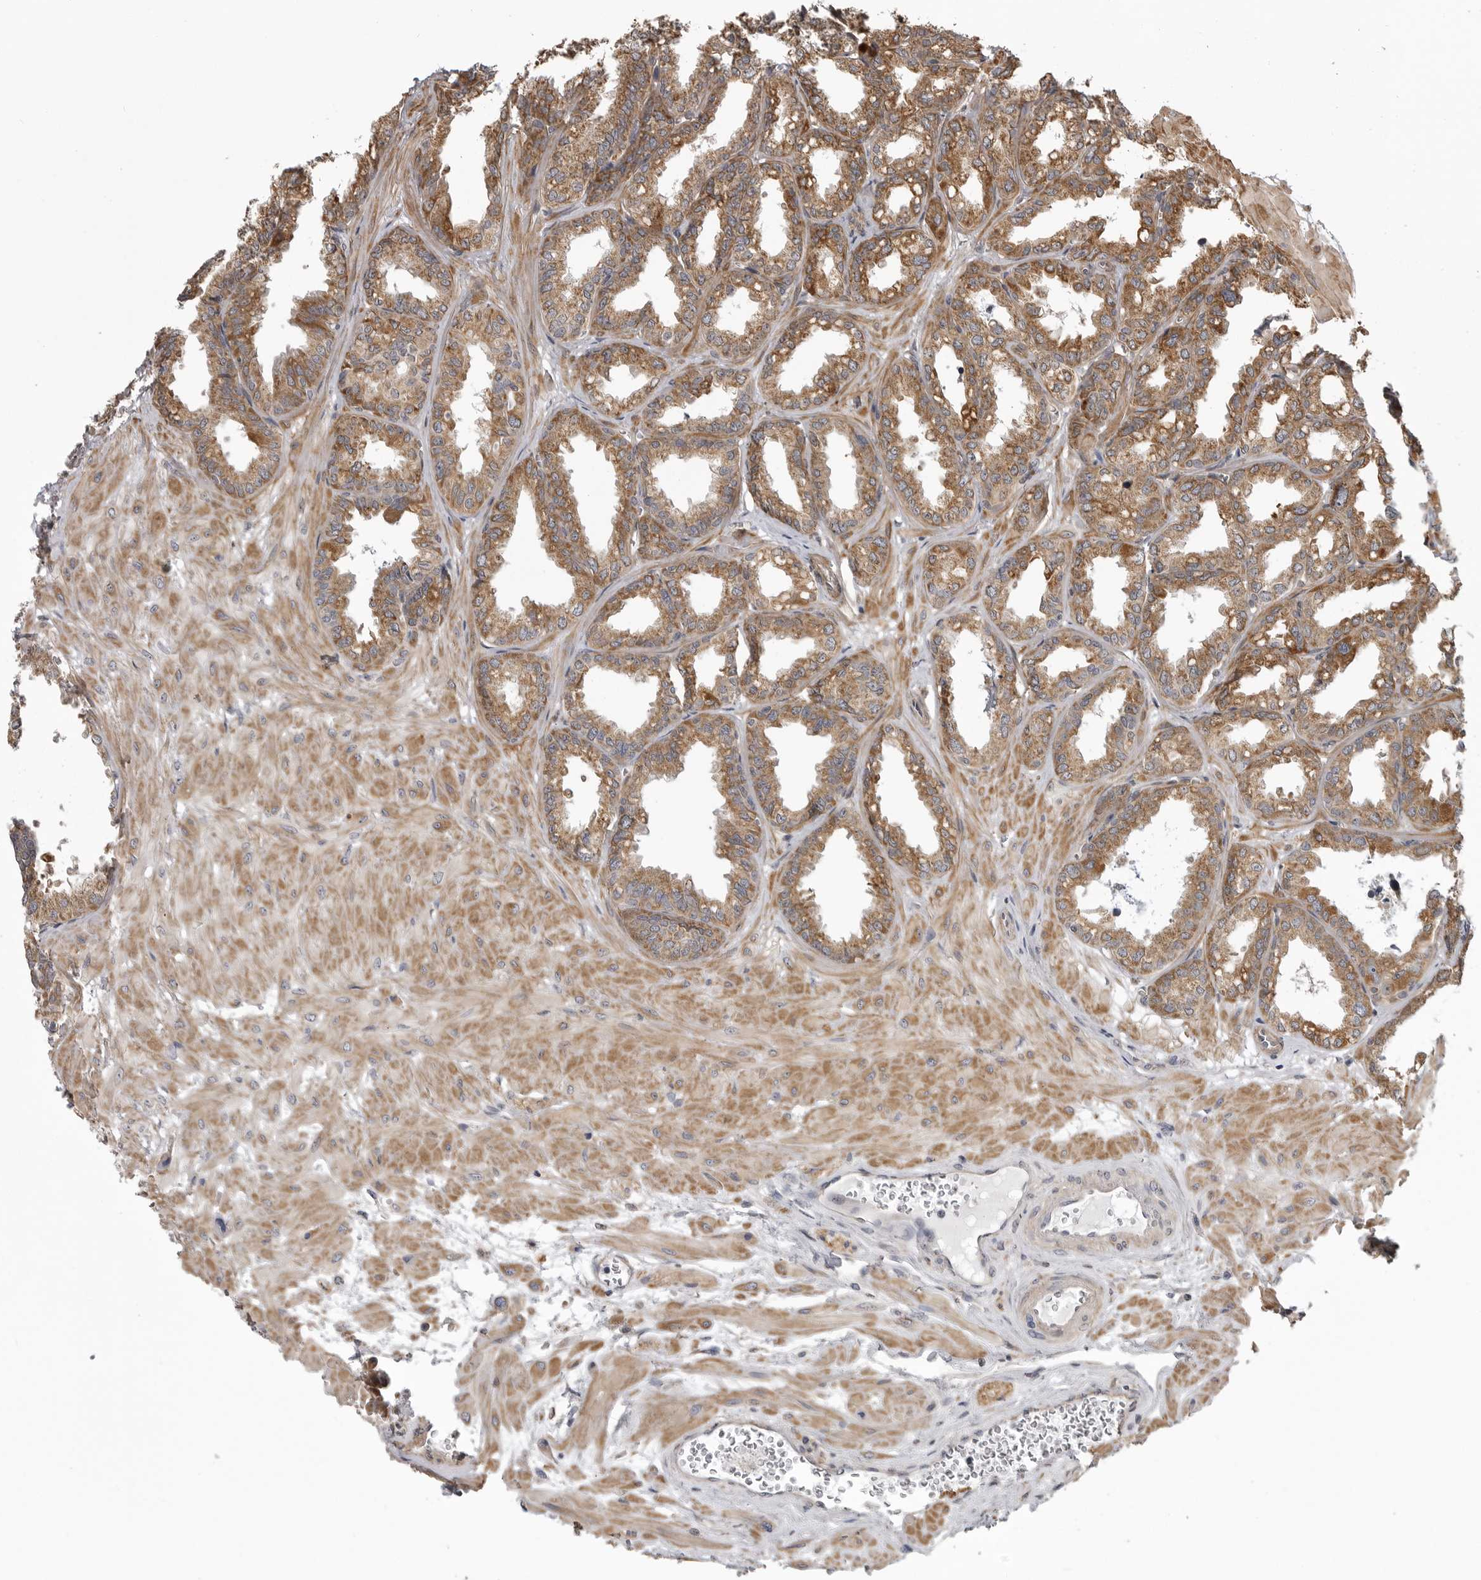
{"staining": {"intensity": "moderate", "quantity": ">75%", "location": "cytoplasmic/membranous"}, "tissue": "seminal vesicle", "cell_type": "Glandular cells", "image_type": "normal", "snomed": [{"axis": "morphology", "description": "Normal tissue, NOS"}, {"axis": "topography", "description": "Prostate"}, {"axis": "topography", "description": "Seminal veicle"}], "caption": "Immunohistochemical staining of unremarkable human seminal vesicle reveals medium levels of moderate cytoplasmic/membranous positivity in approximately >75% of glandular cells.", "gene": "ZNRF1", "patient": {"sex": "male", "age": 51}}